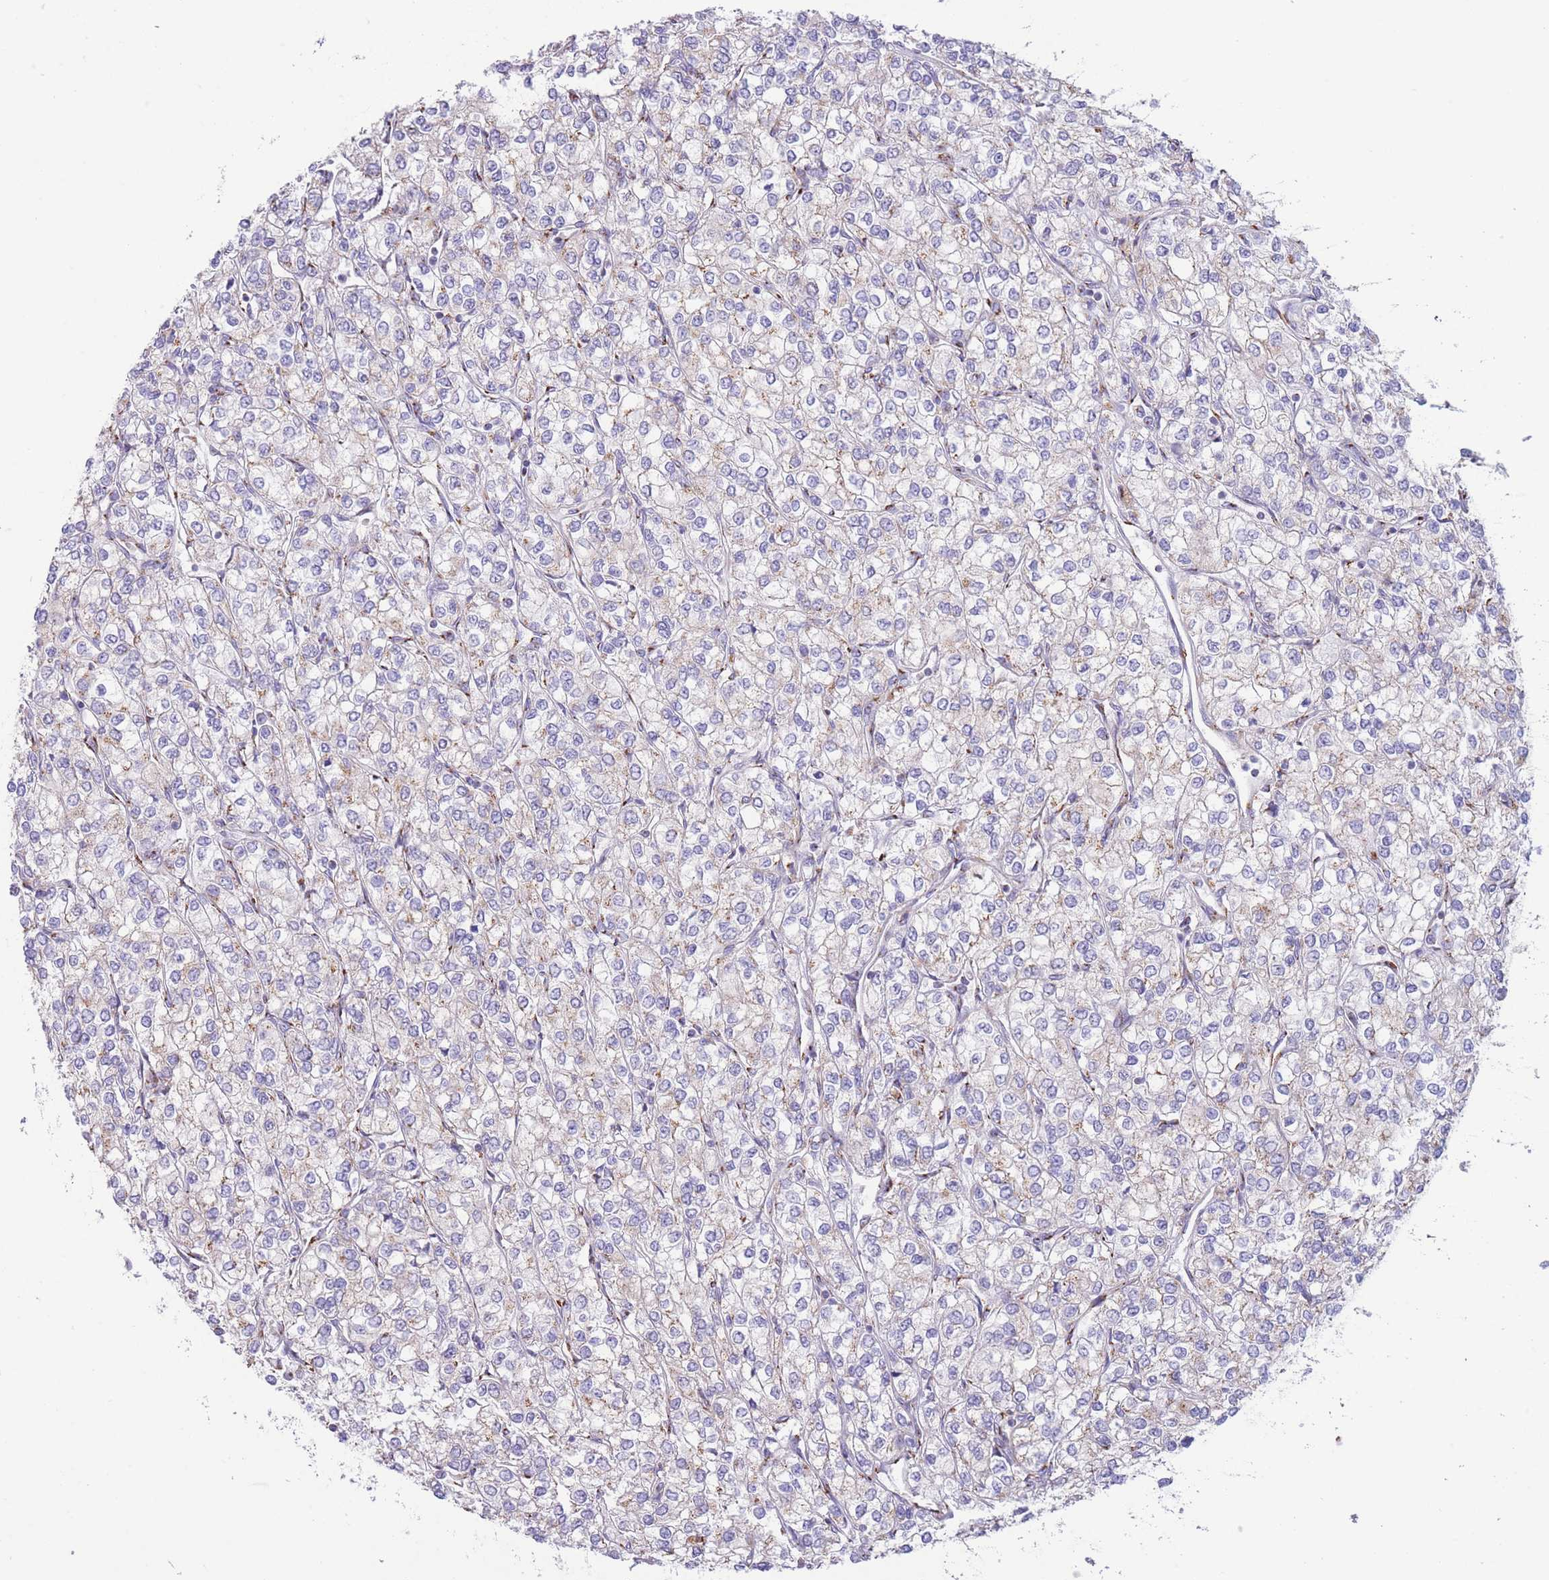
{"staining": {"intensity": "negative", "quantity": "none", "location": "none"}, "tissue": "renal cancer", "cell_type": "Tumor cells", "image_type": "cancer", "snomed": [{"axis": "morphology", "description": "Adenocarcinoma, NOS"}, {"axis": "topography", "description": "Kidney"}], "caption": "IHC micrograph of human renal adenocarcinoma stained for a protein (brown), which exhibits no expression in tumor cells. (Immunohistochemistry (ihc), brightfield microscopy, high magnification).", "gene": "MPND", "patient": {"sex": "male", "age": 80}}